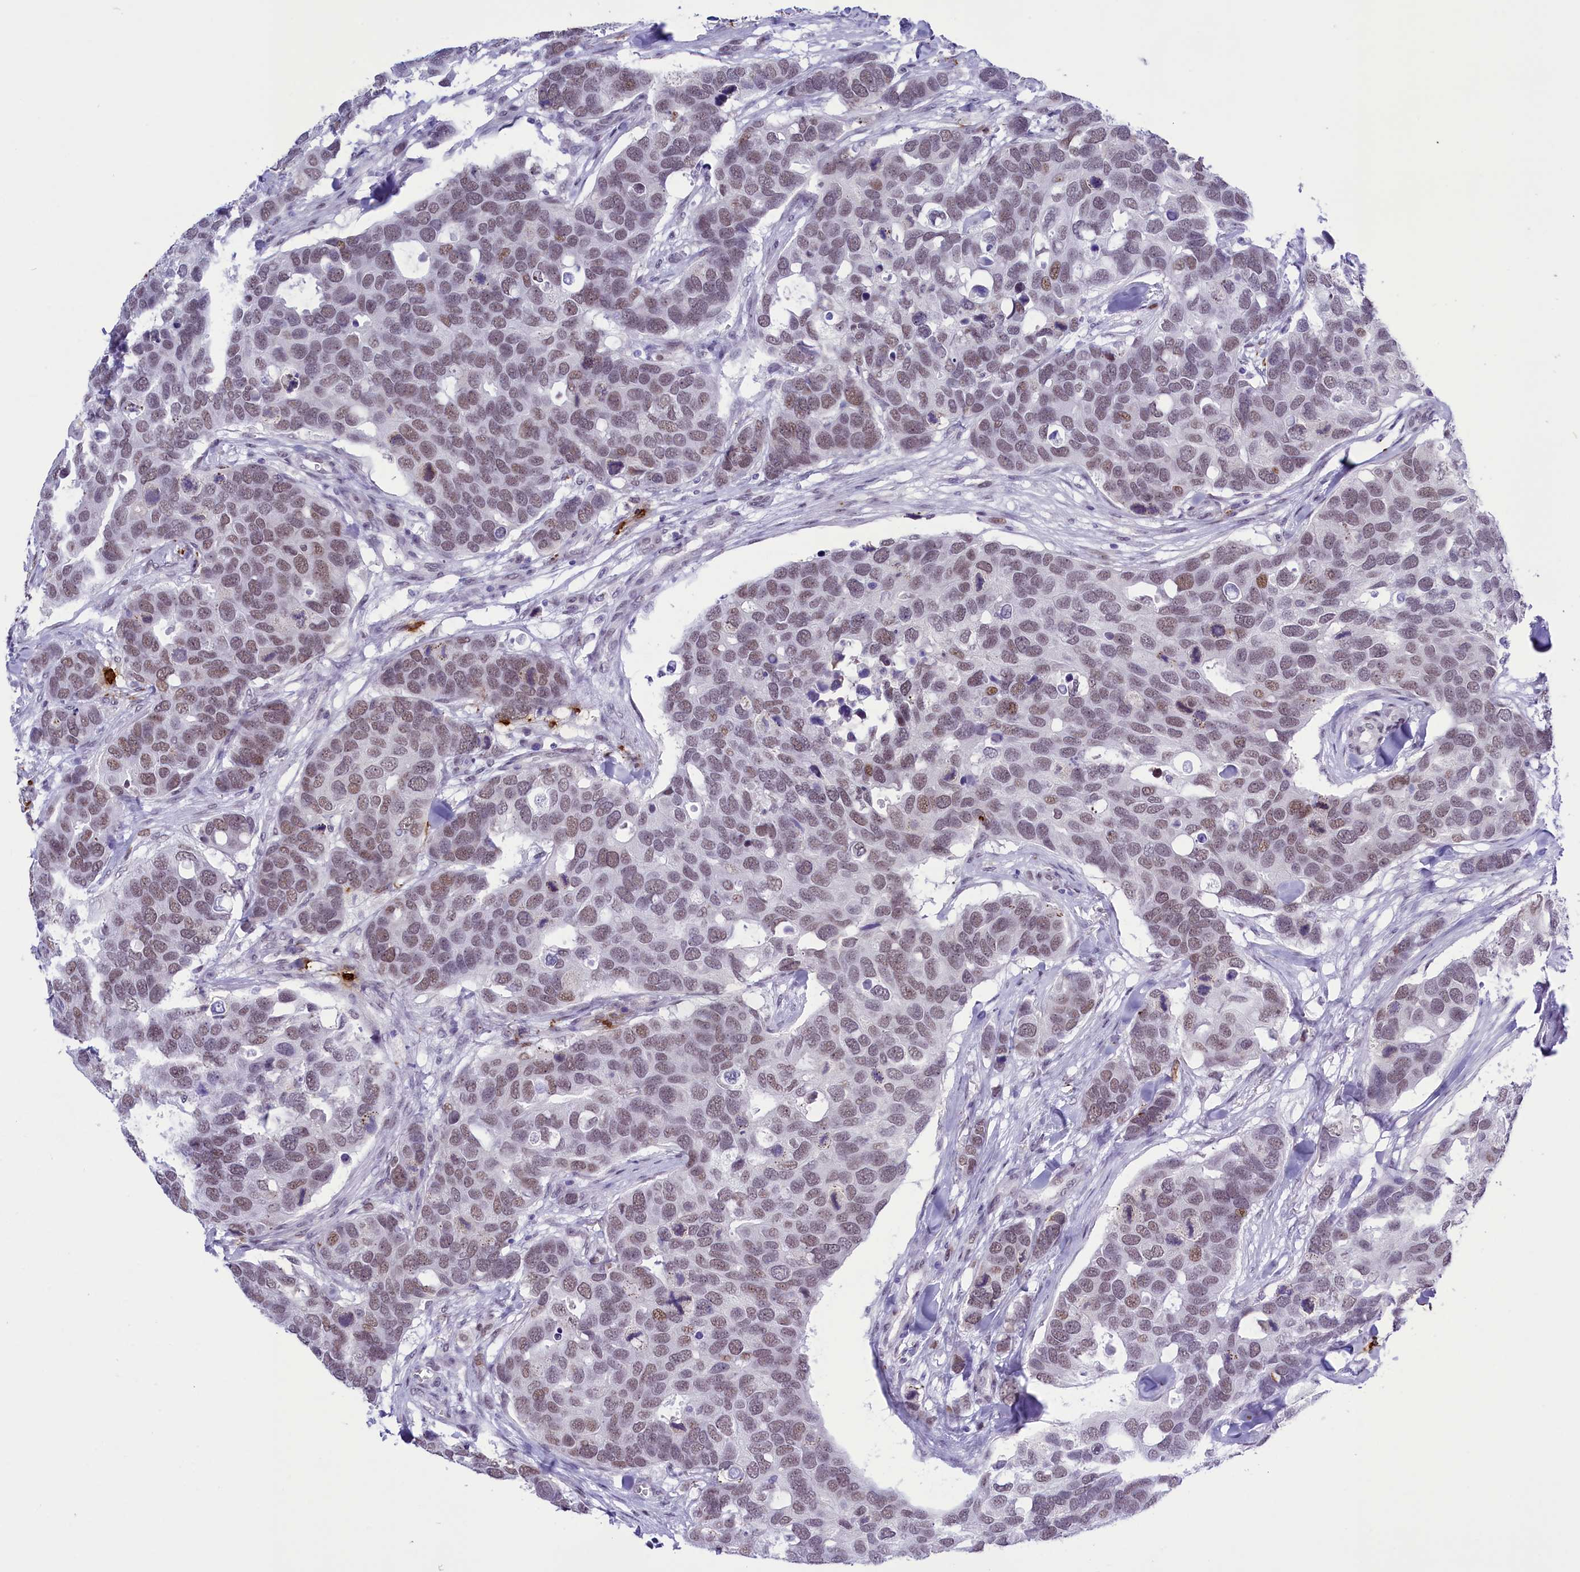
{"staining": {"intensity": "weak", "quantity": "25%-75%", "location": "nuclear"}, "tissue": "breast cancer", "cell_type": "Tumor cells", "image_type": "cancer", "snomed": [{"axis": "morphology", "description": "Duct carcinoma"}, {"axis": "topography", "description": "Breast"}], "caption": "This image exhibits IHC staining of human intraductal carcinoma (breast), with low weak nuclear staining in approximately 25%-75% of tumor cells.", "gene": "RPS6KB1", "patient": {"sex": "female", "age": 83}}